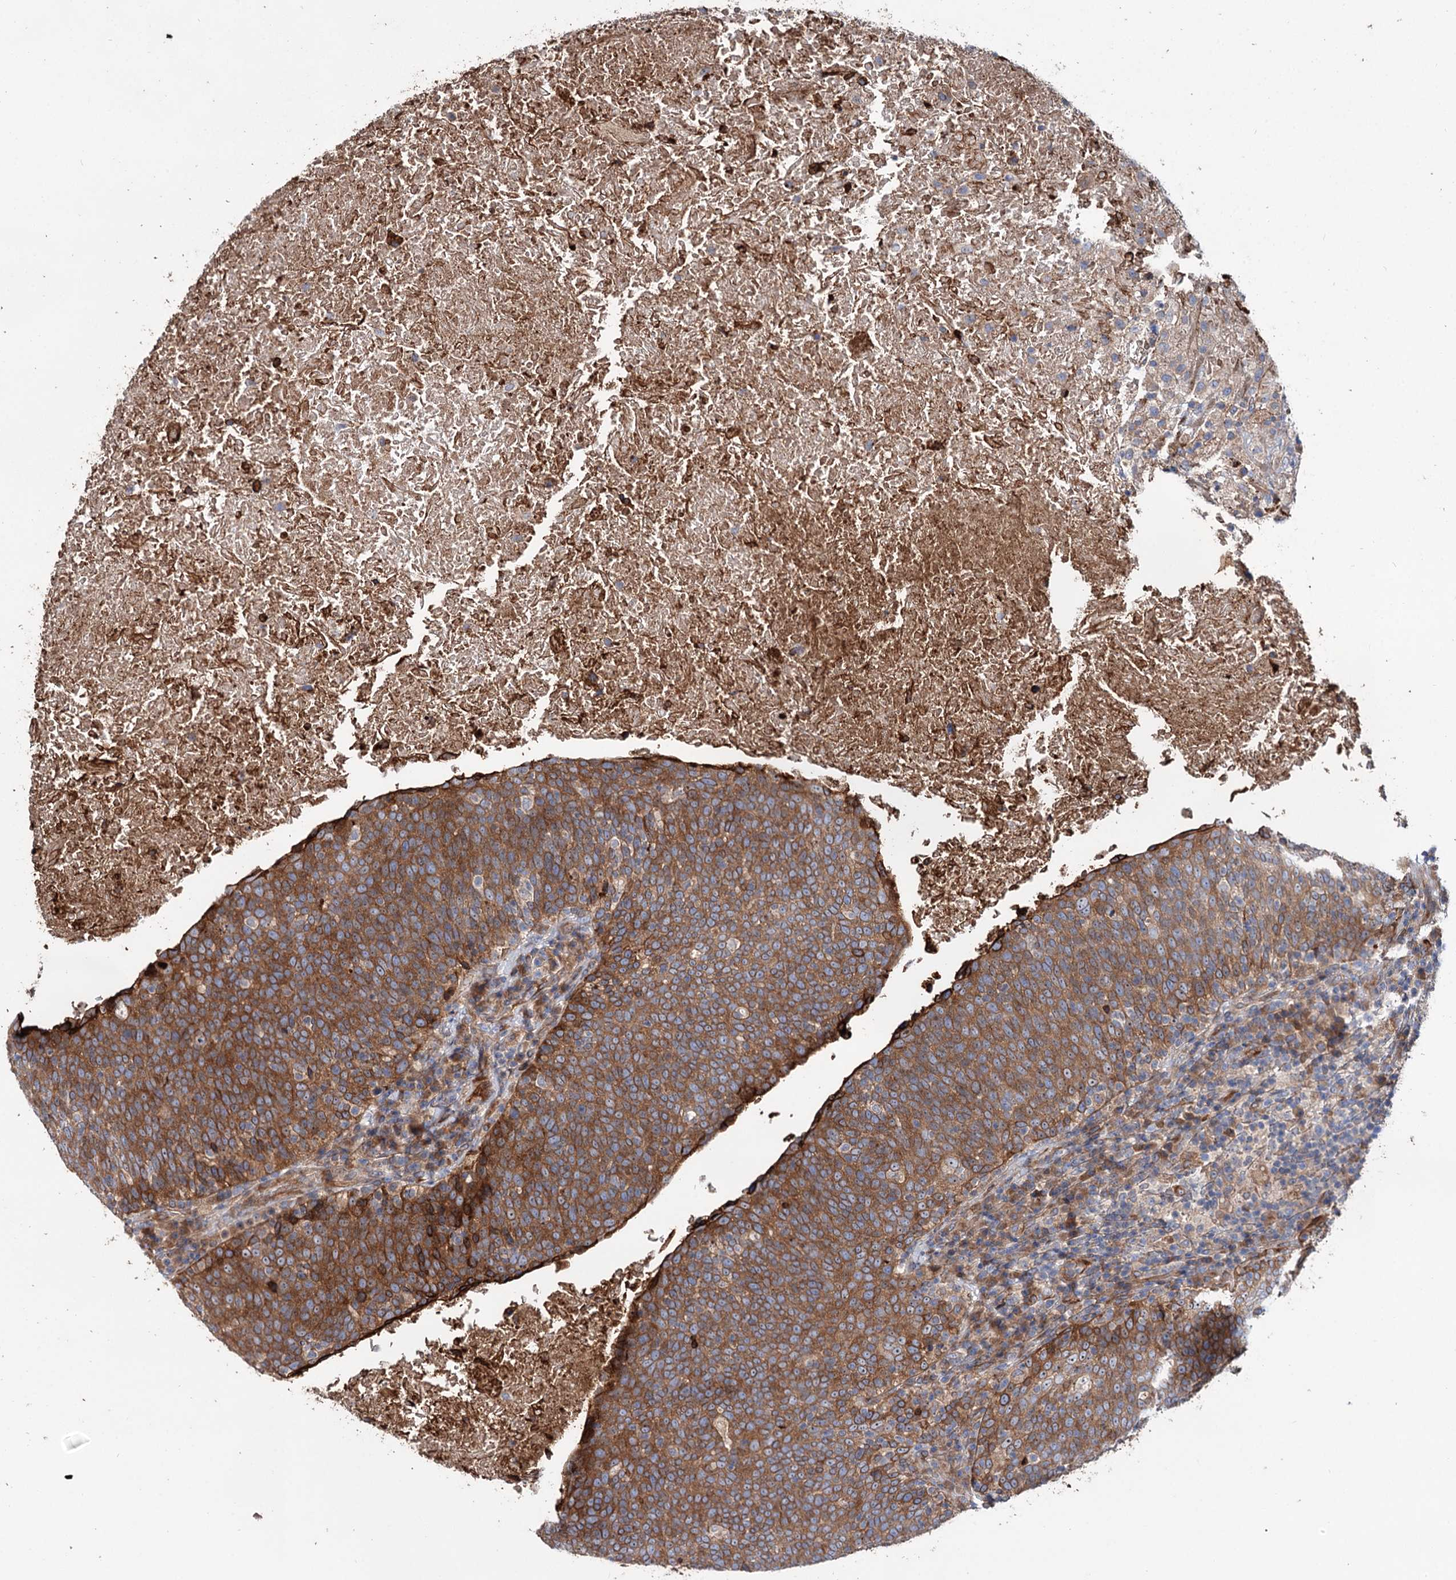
{"staining": {"intensity": "moderate", "quantity": ">75%", "location": "cytoplasmic/membranous"}, "tissue": "head and neck cancer", "cell_type": "Tumor cells", "image_type": "cancer", "snomed": [{"axis": "morphology", "description": "Squamous cell carcinoma, NOS"}, {"axis": "morphology", "description": "Squamous cell carcinoma, metastatic, NOS"}, {"axis": "topography", "description": "Lymph node"}, {"axis": "topography", "description": "Head-Neck"}], "caption": "High-magnification brightfield microscopy of head and neck cancer (squamous cell carcinoma) stained with DAB (brown) and counterstained with hematoxylin (blue). tumor cells exhibit moderate cytoplasmic/membranous positivity is appreciated in about>75% of cells. The staining was performed using DAB, with brown indicating positive protein expression. Nuclei are stained blue with hematoxylin.", "gene": "PTDSS2", "patient": {"sex": "male", "age": 62}}